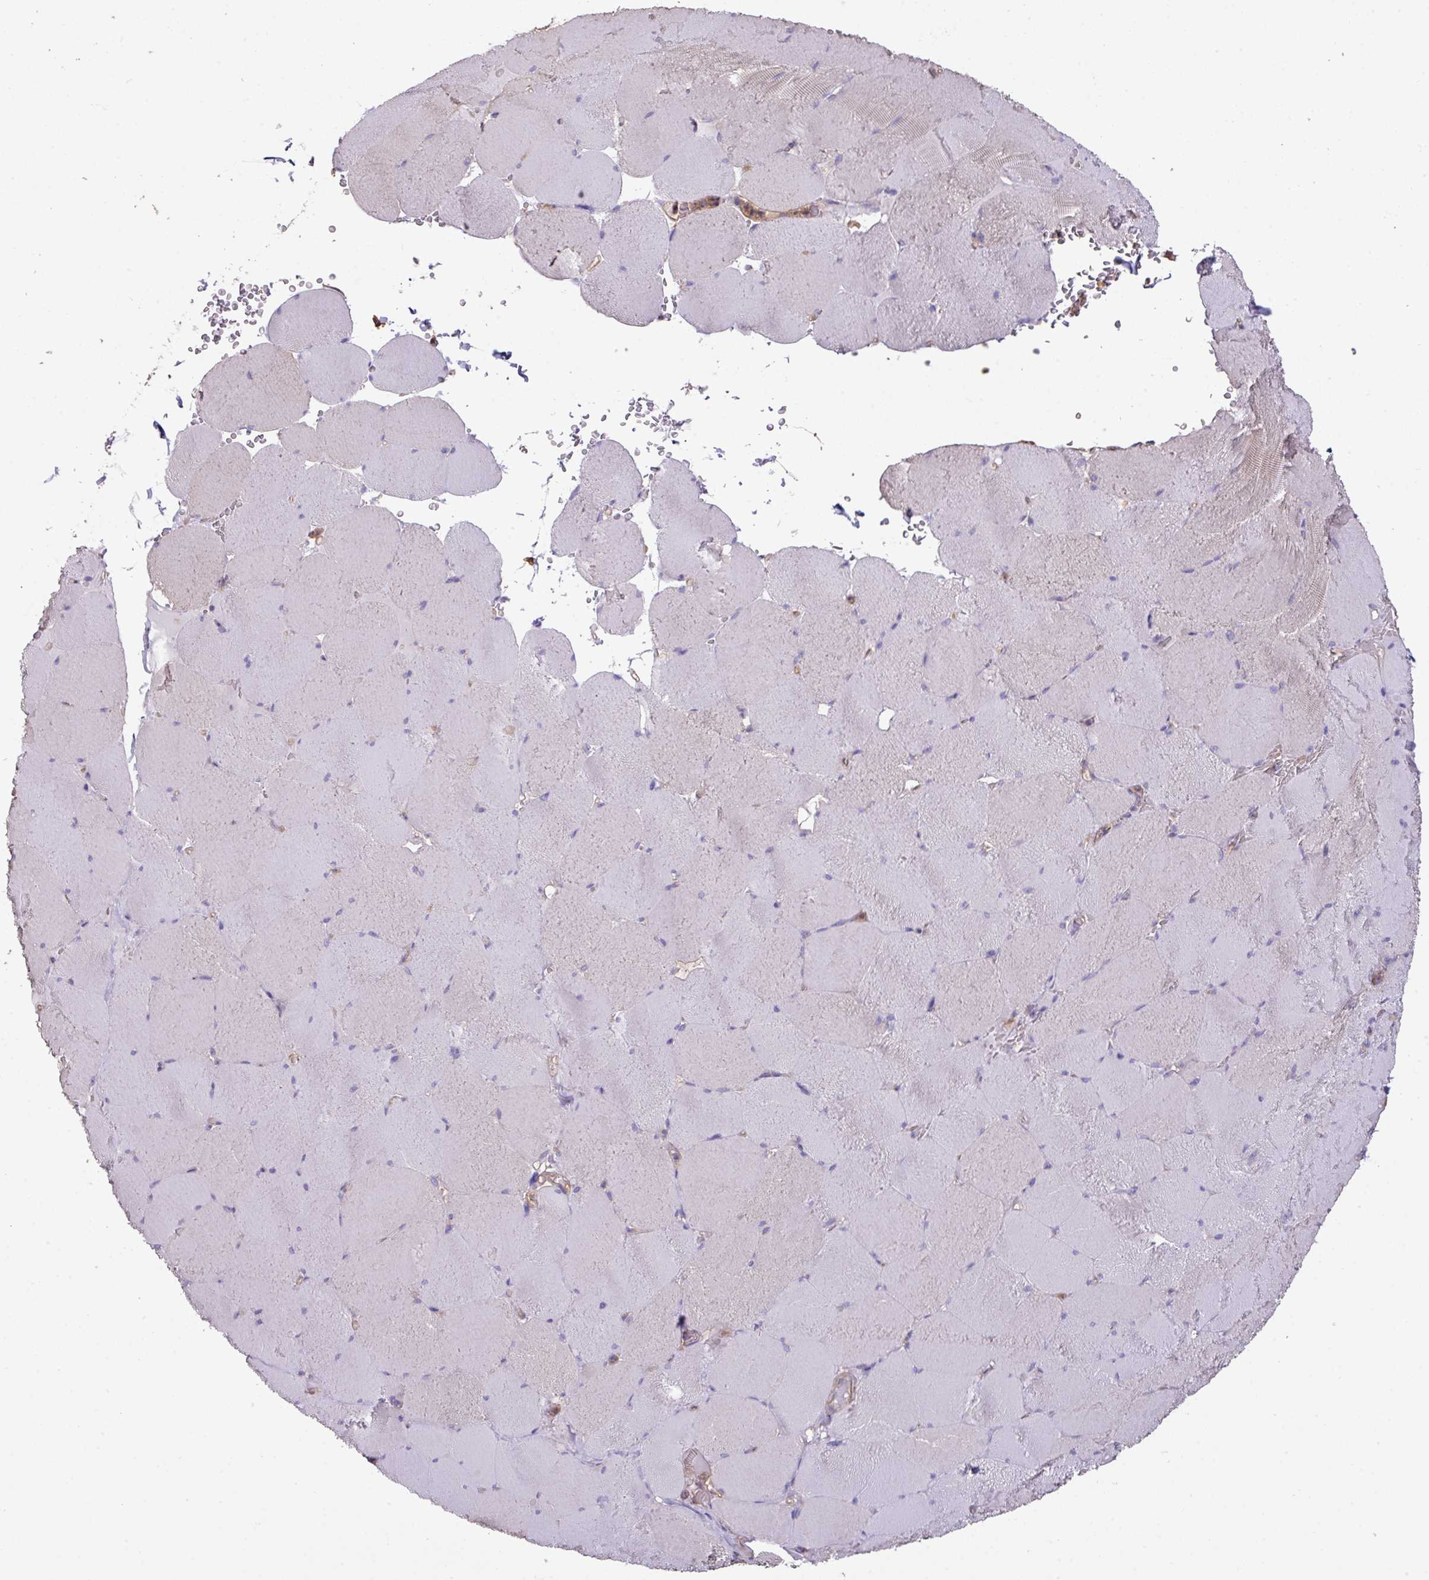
{"staining": {"intensity": "negative", "quantity": "none", "location": "none"}, "tissue": "skeletal muscle", "cell_type": "Myocytes", "image_type": "normal", "snomed": [{"axis": "morphology", "description": "Normal tissue, NOS"}, {"axis": "topography", "description": "Skeletal muscle"}, {"axis": "topography", "description": "Head-Neck"}], "caption": "Photomicrograph shows no protein positivity in myocytes of normal skeletal muscle.", "gene": "CALML4", "patient": {"sex": "male", "age": 66}}